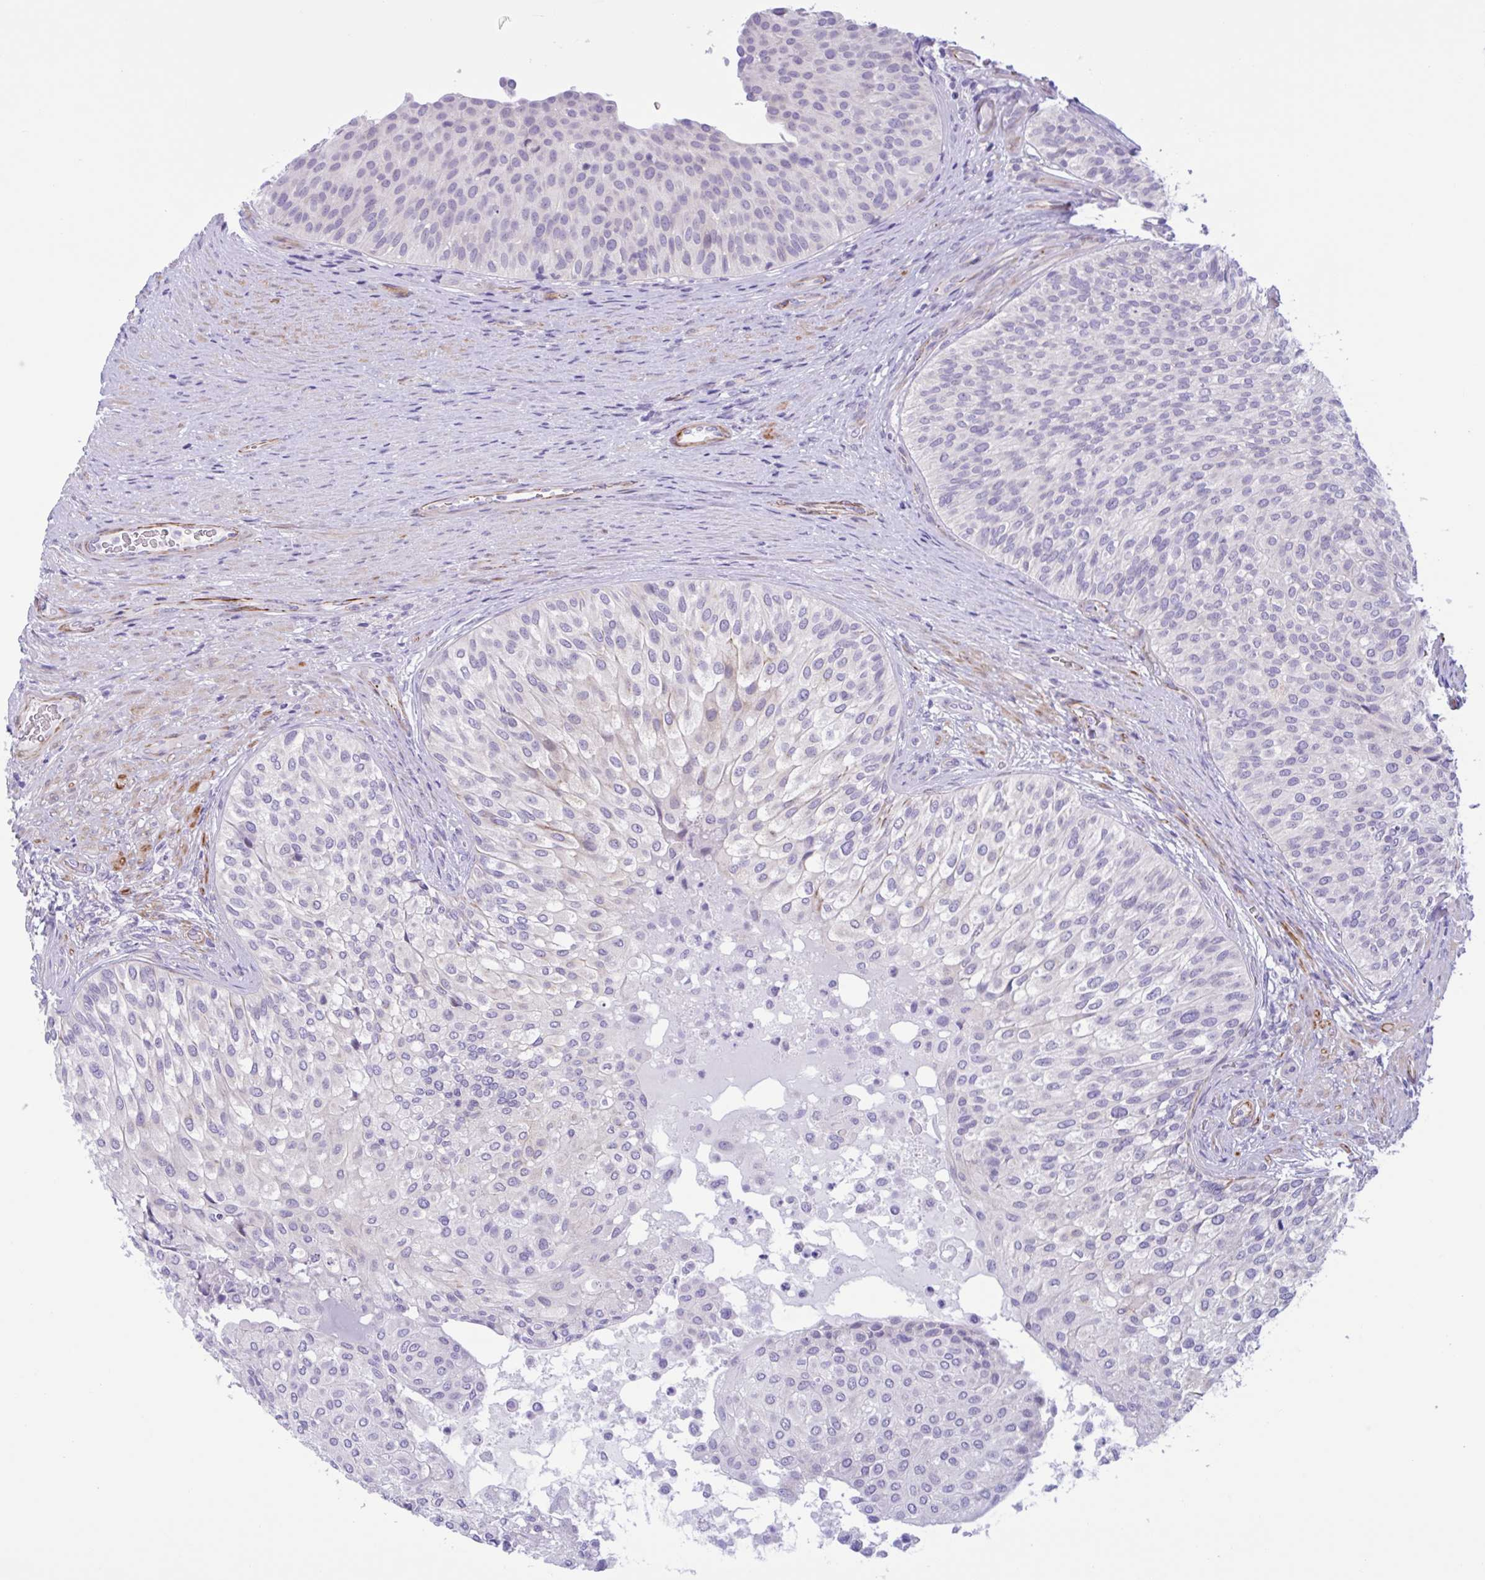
{"staining": {"intensity": "negative", "quantity": "none", "location": "none"}, "tissue": "urinary bladder", "cell_type": "Urothelial cells", "image_type": "normal", "snomed": [{"axis": "morphology", "description": "Normal tissue, NOS"}, {"axis": "topography", "description": "Urinary bladder"}, {"axis": "topography", "description": "Prostate"}], "caption": "Immunohistochemical staining of benign urinary bladder shows no significant expression in urothelial cells. Brightfield microscopy of IHC stained with DAB (3,3'-diaminobenzidine) (brown) and hematoxylin (blue), captured at high magnification.", "gene": "AHCYL2", "patient": {"sex": "male", "age": 77}}